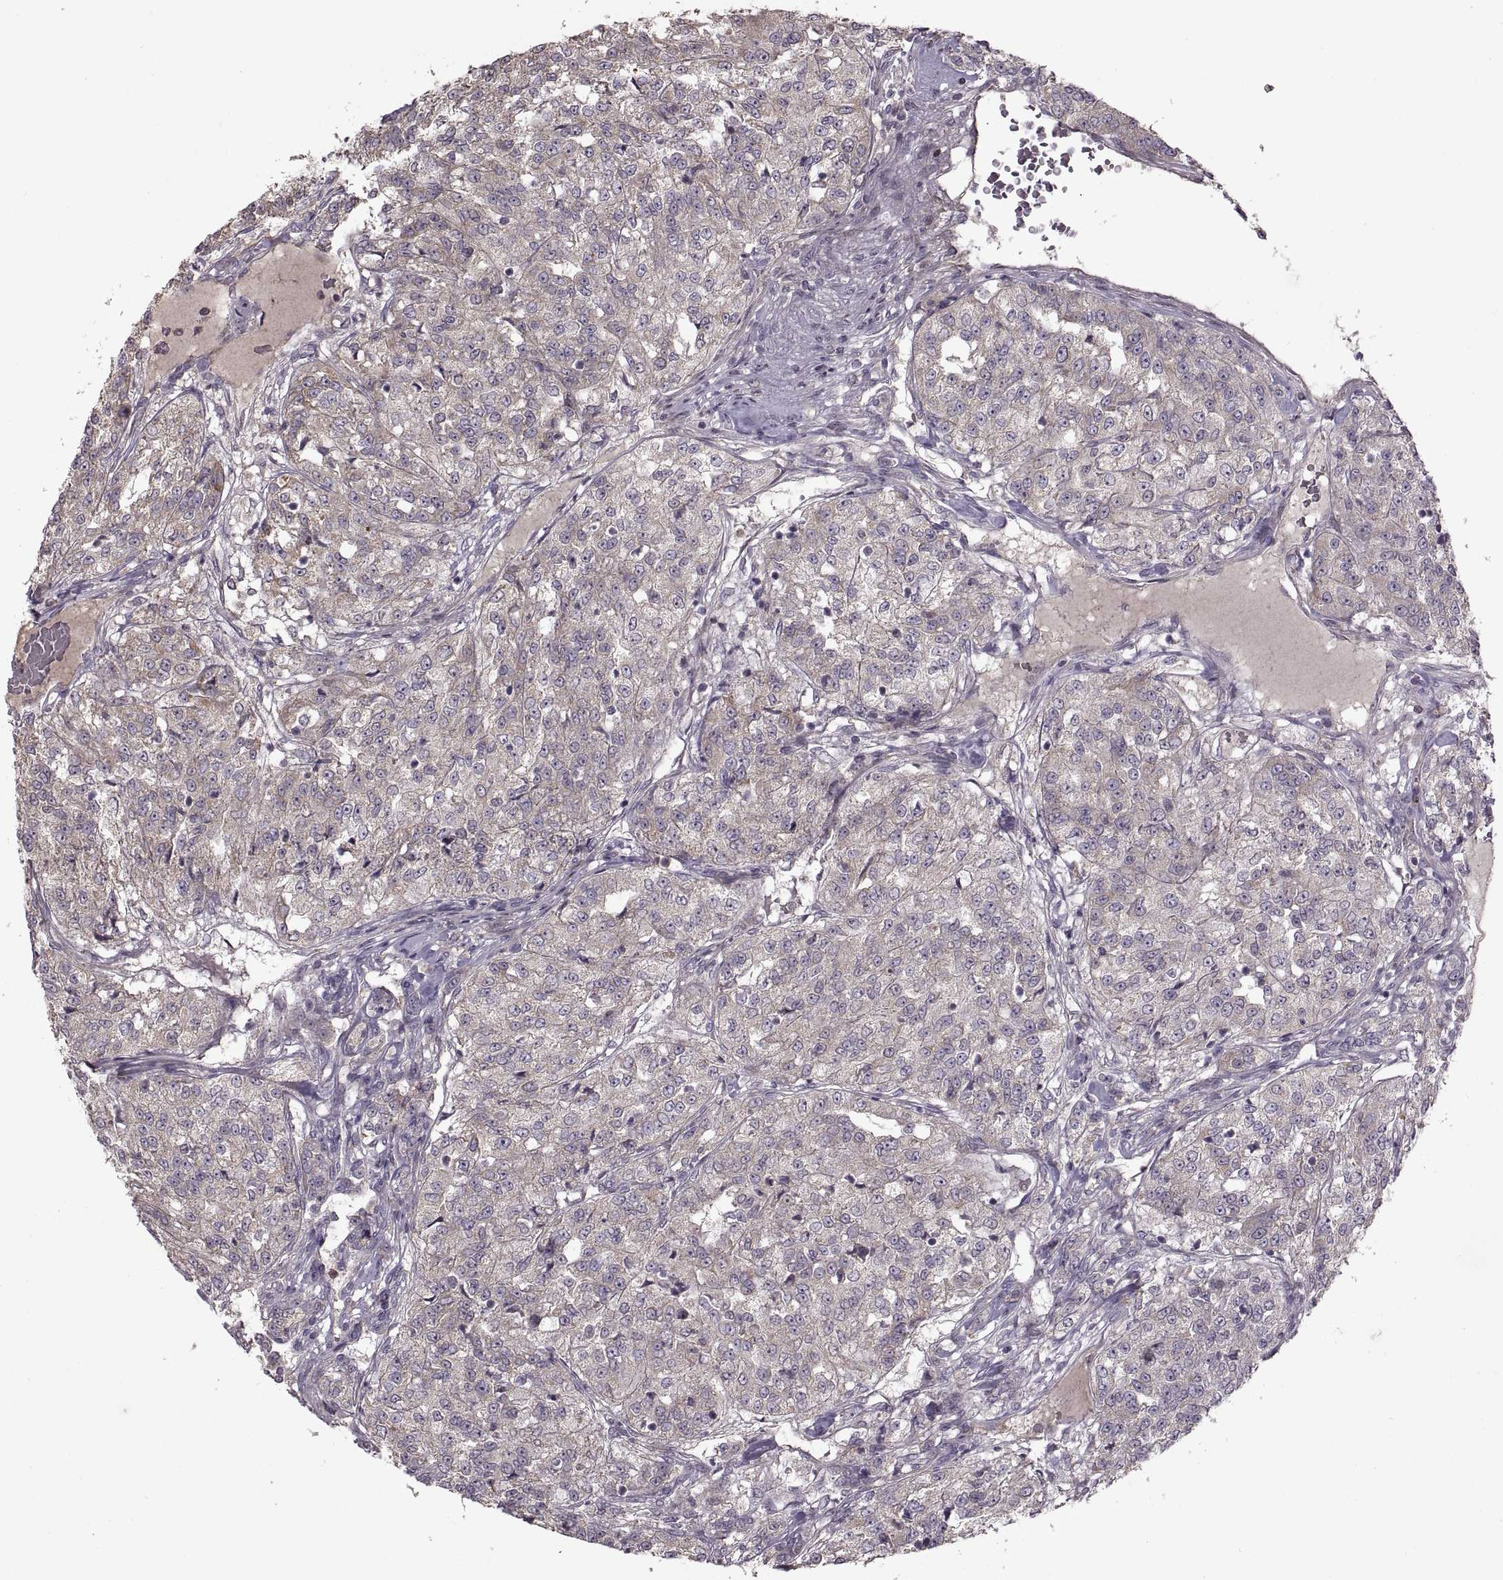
{"staining": {"intensity": "weak", "quantity": "<25%", "location": "cytoplasmic/membranous"}, "tissue": "renal cancer", "cell_type": "Tumor cells", "image_type": "cancer", "snomed": [{"axis": "morphology", "description": "Adenocarcinoma, NOS"}, {"axis": "topography", "description": "Kidney"}], "caption": "Tumor cells are negative for protein expression in human renal cancer (adenocarcinoma).", "gene": "PIERCE1", "patient": {"sex": "female", "age": 63}}